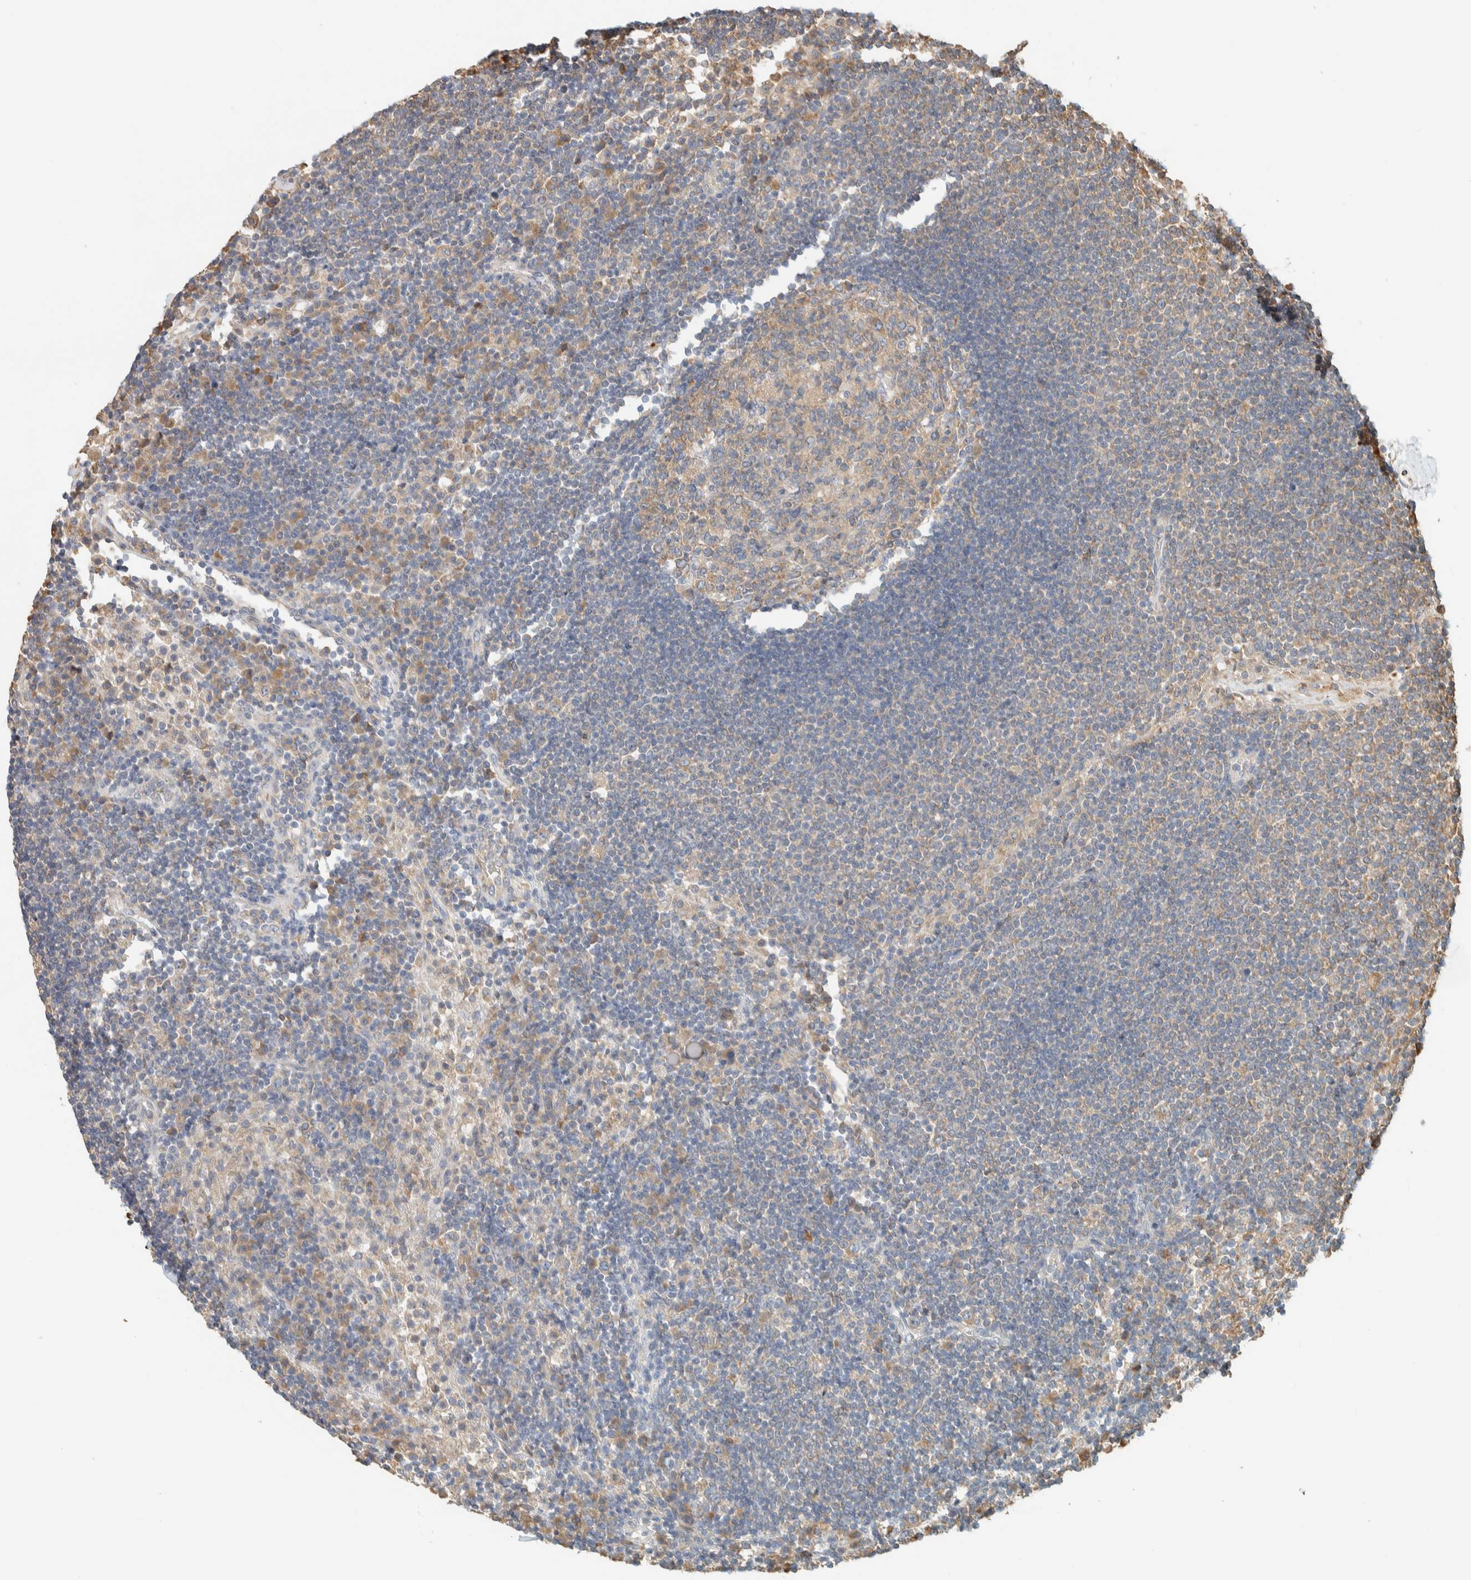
{"staining": {"intensity": "moderate", "quantity": ">75%", "location": "cytoplasmic/membranous"}, "tissue": "lymph node", "cell_type": "Germinal center cells", "image_type": "normal", "snomed": [{"axis": "morphology", "description": "Normal tissue, NOS"}, {"axis": "topography", "description": "Lymph node"}], "caption": "Protein staining exhibits moderate cytoplasmic/membranous staining in about >75% of germinal center cells in benign lymph node.", "gene": "RAB11FIP1", "patient": {"sex": "female", "age": 53}}